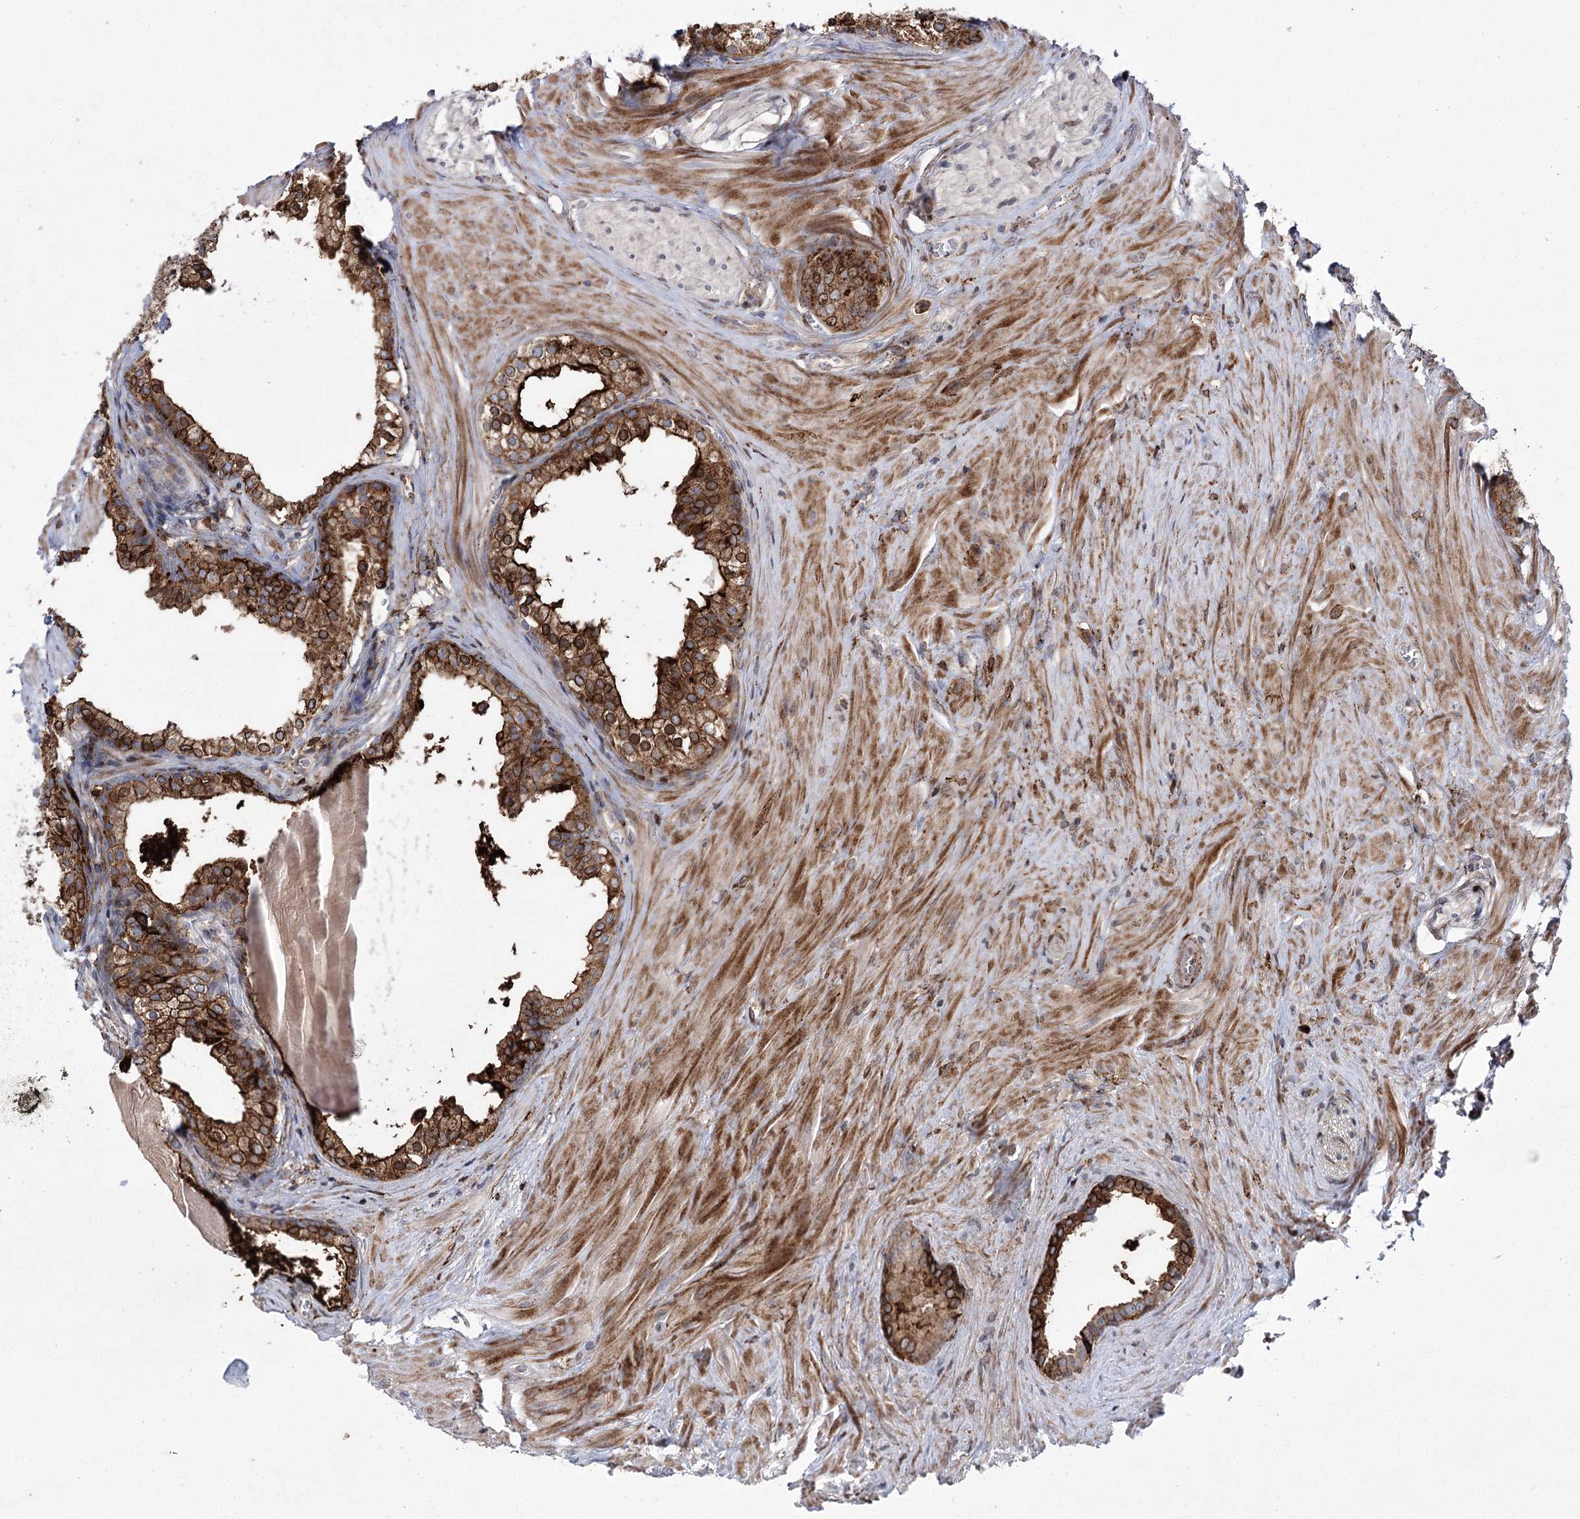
{"staining": {"intensity": "strong", "quantity": "25%-75%", "location": "cytoplasmic/membranous"}, "tissue": "prostate cancer", "cell_type": "Tumor cells", "image_type": "cancer", "snomed": [{"axis": "morphology", "description": "Adenocarcinoma, Low grade"}, {"axis": "topography", "description": "Prostate"}], "caption": "About 25%-75% of tumor cells in prostate adenocarcinoma (low-grade) reveal strong cytoplasmic/membranous protein positivity as visualized by brown immunohistochemical staining.", "gene": "DCUN1D4", "patient": {"sex": "male", "age": 47}}